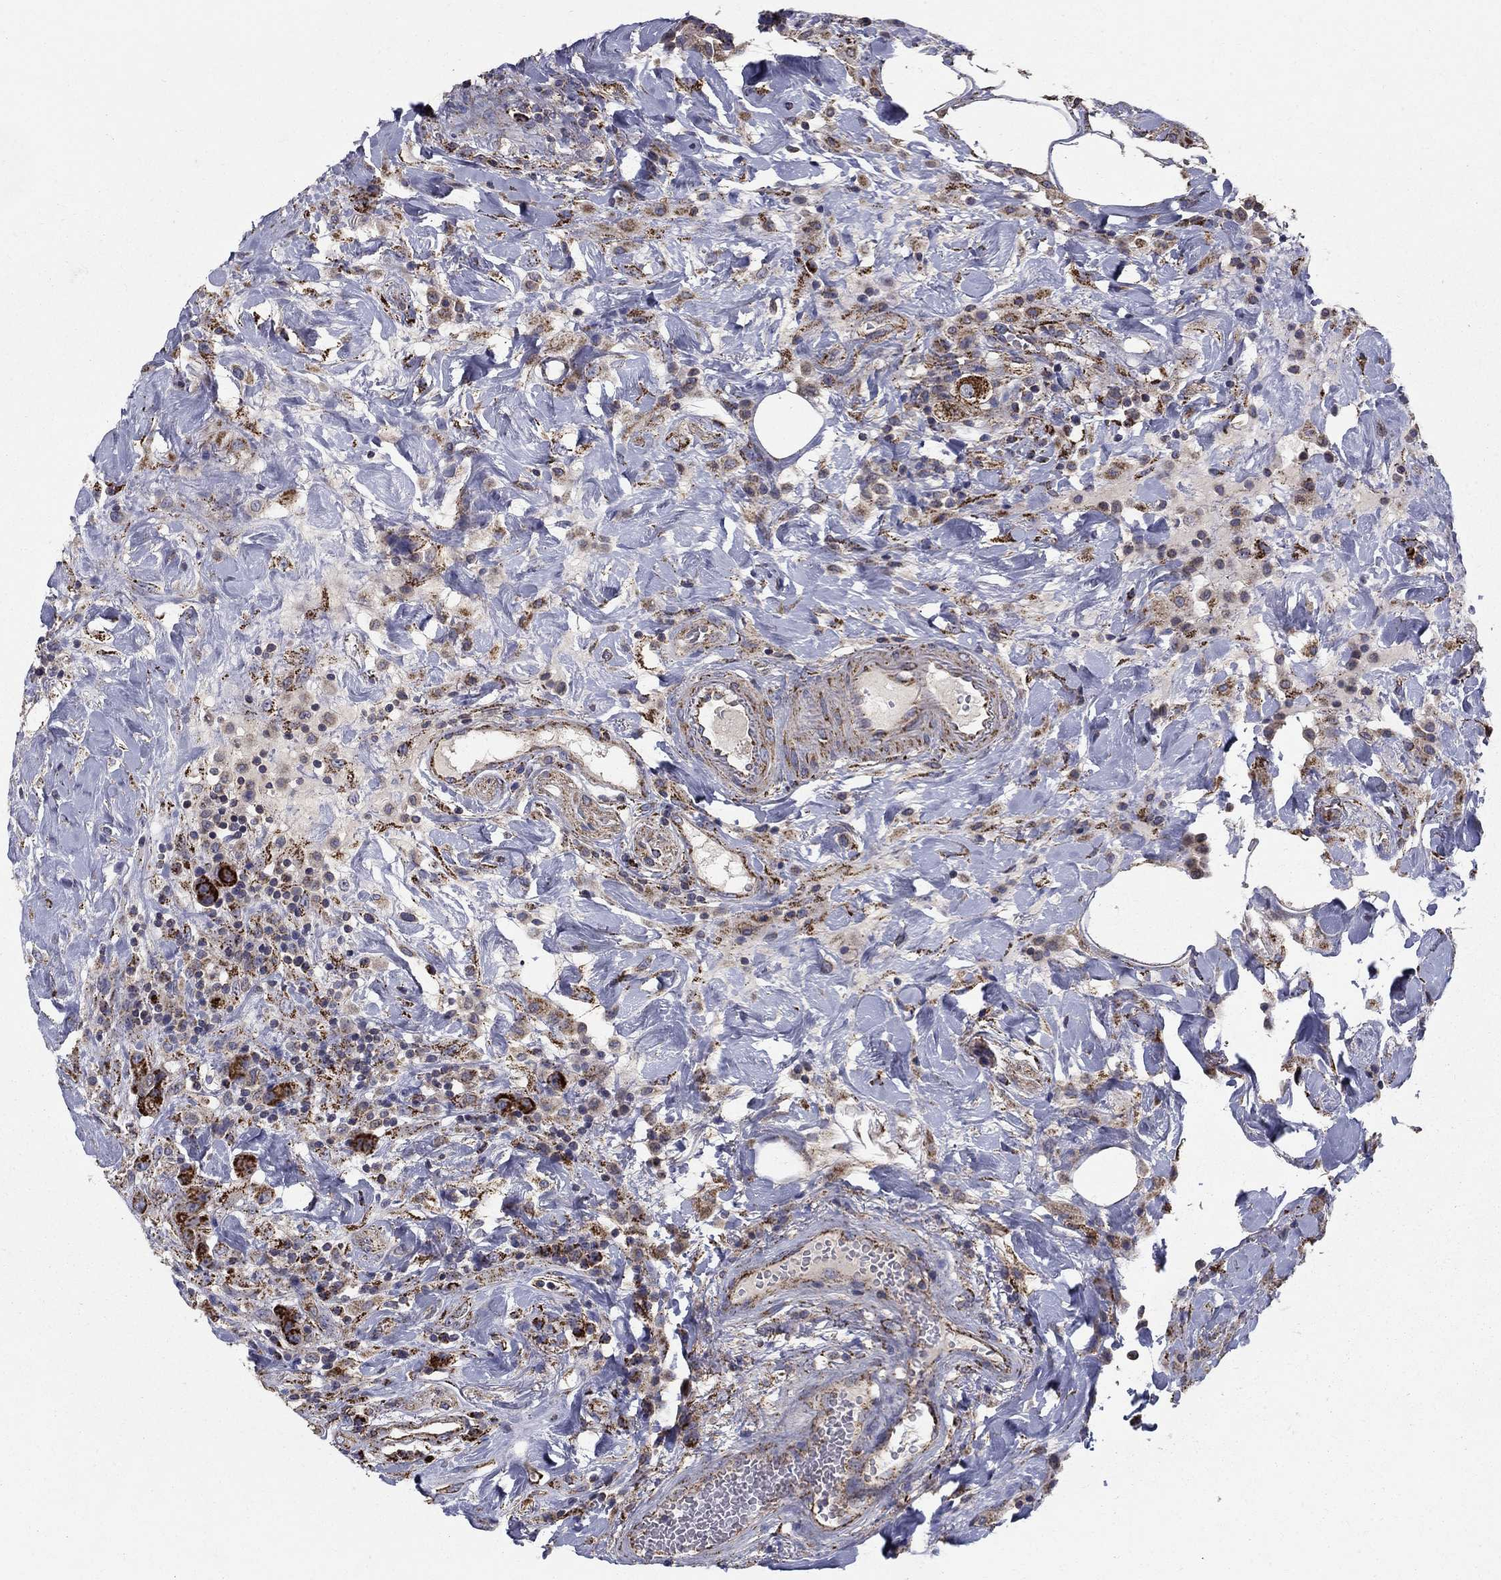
{"staining": {"intensity": "strong", "quantity": ">75%", "location": "cytoplasmic/membranous"}, "tissue": "colorectal cancer", "cell_type": "Tumor cells", "image_type": "cancer", "snomed": [{"axis": "morphology", "description": "Adenocarcinoma, NOS"}, {"axis": "topography", "description": "Colon"}], "caption": "Approximately >75% of tumor cells in colorectal adenocarcinoma demonstrate strong cytoplasmic/membranous protein positivity as visualized by brown immunohistochemical staining.", "gene": "GCSH", "patient": {"sex": "female", "age": 69}}